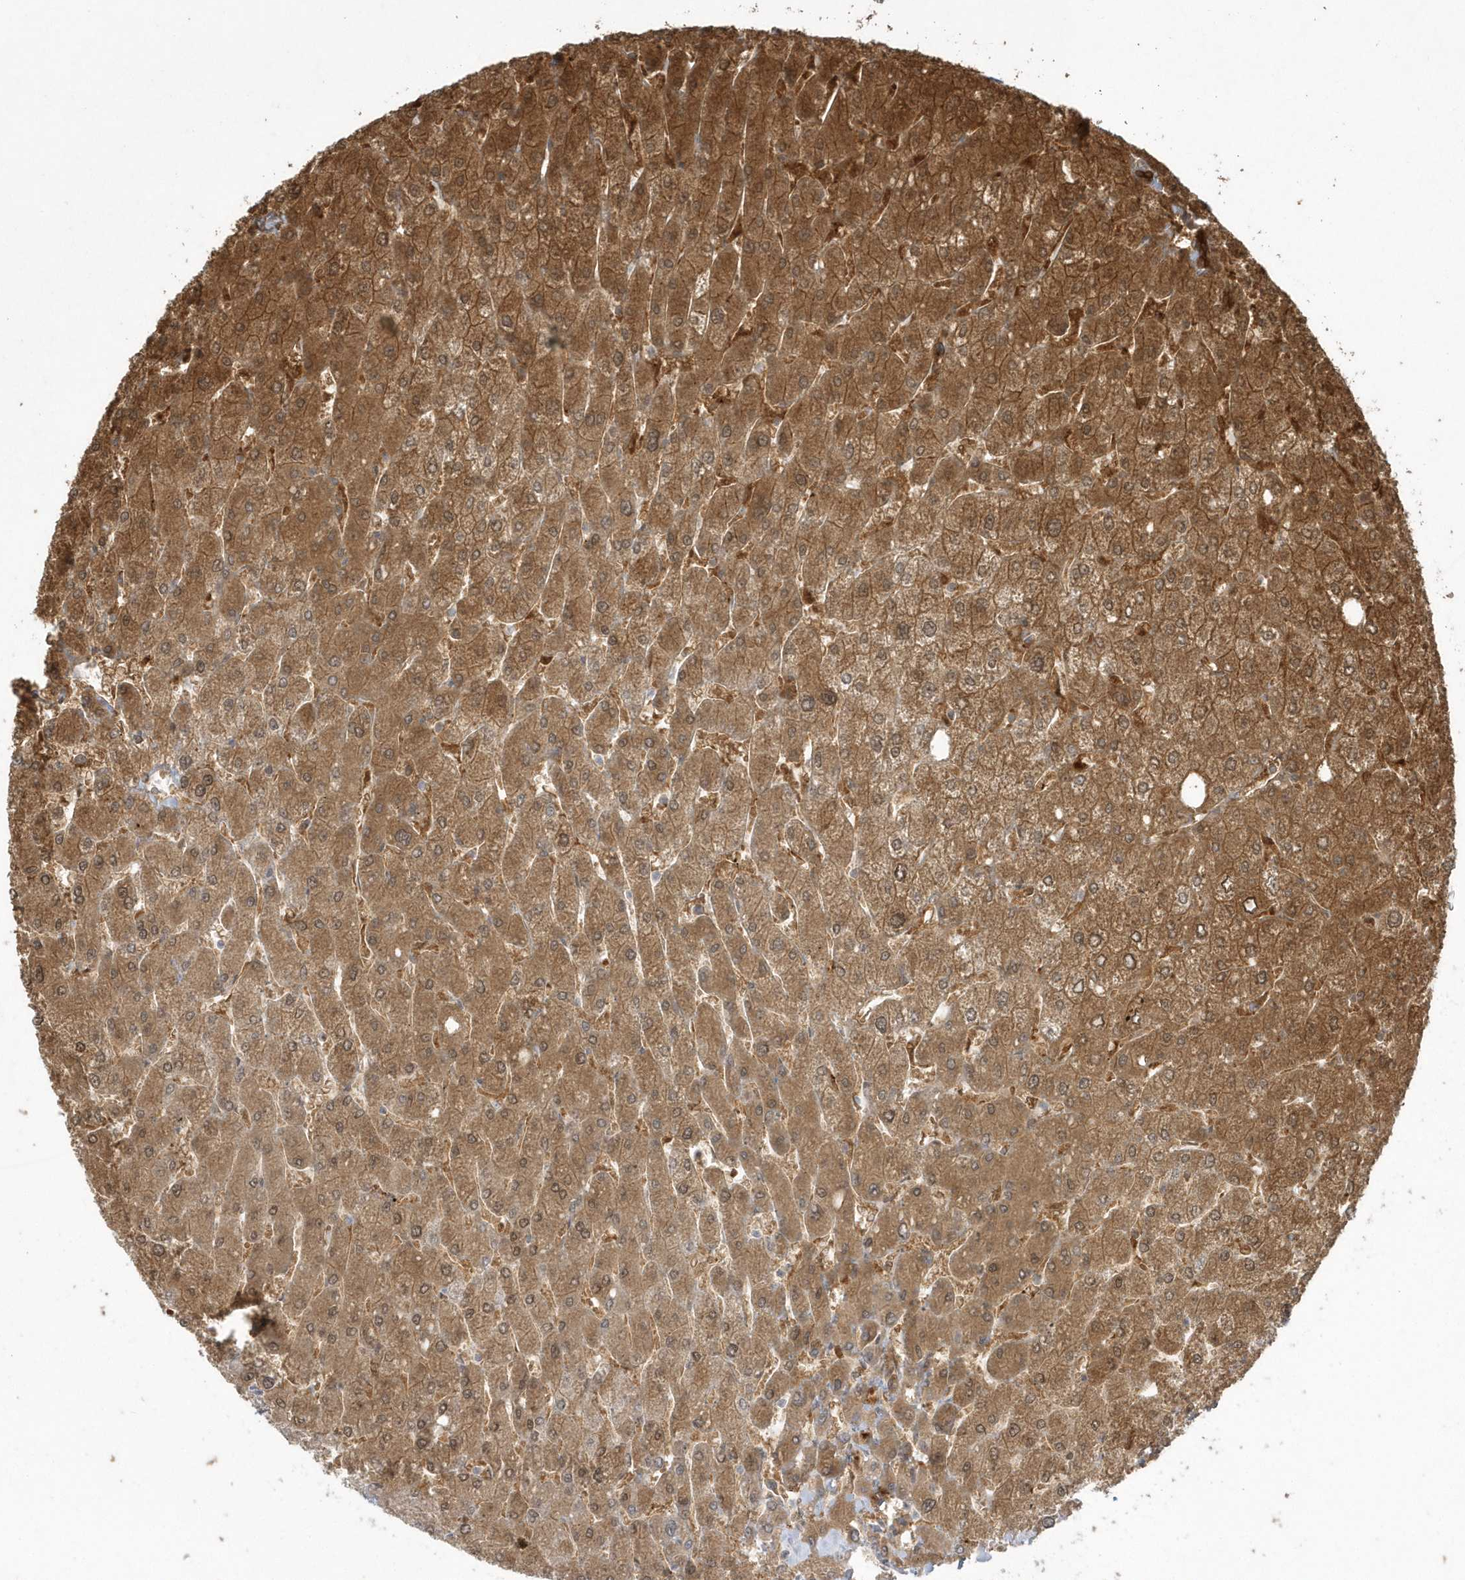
{"staining": {"intensity": "strong", "quantity": ">75%", "location": "cytoplasmic/membranous"}, "tissue": "liver", "cell_type": "Cholangiocytes", "image_type": "normal", "snomed": [{"axis": "morphology", "description": "Normal tissue, NOS"}, {"axis": "topography", "description": "Liver"}], "caption": "This micrograph exhibits unremarkable liver stained with immunohistochemistry to label a protein in brown. The cytoplasmic/membranous of cholangiocytes show strong positivity for the protein. Nuclei are counter-stained blue.", "gene": "HNMT", "patient": {"sex": "male", "age": 55}}